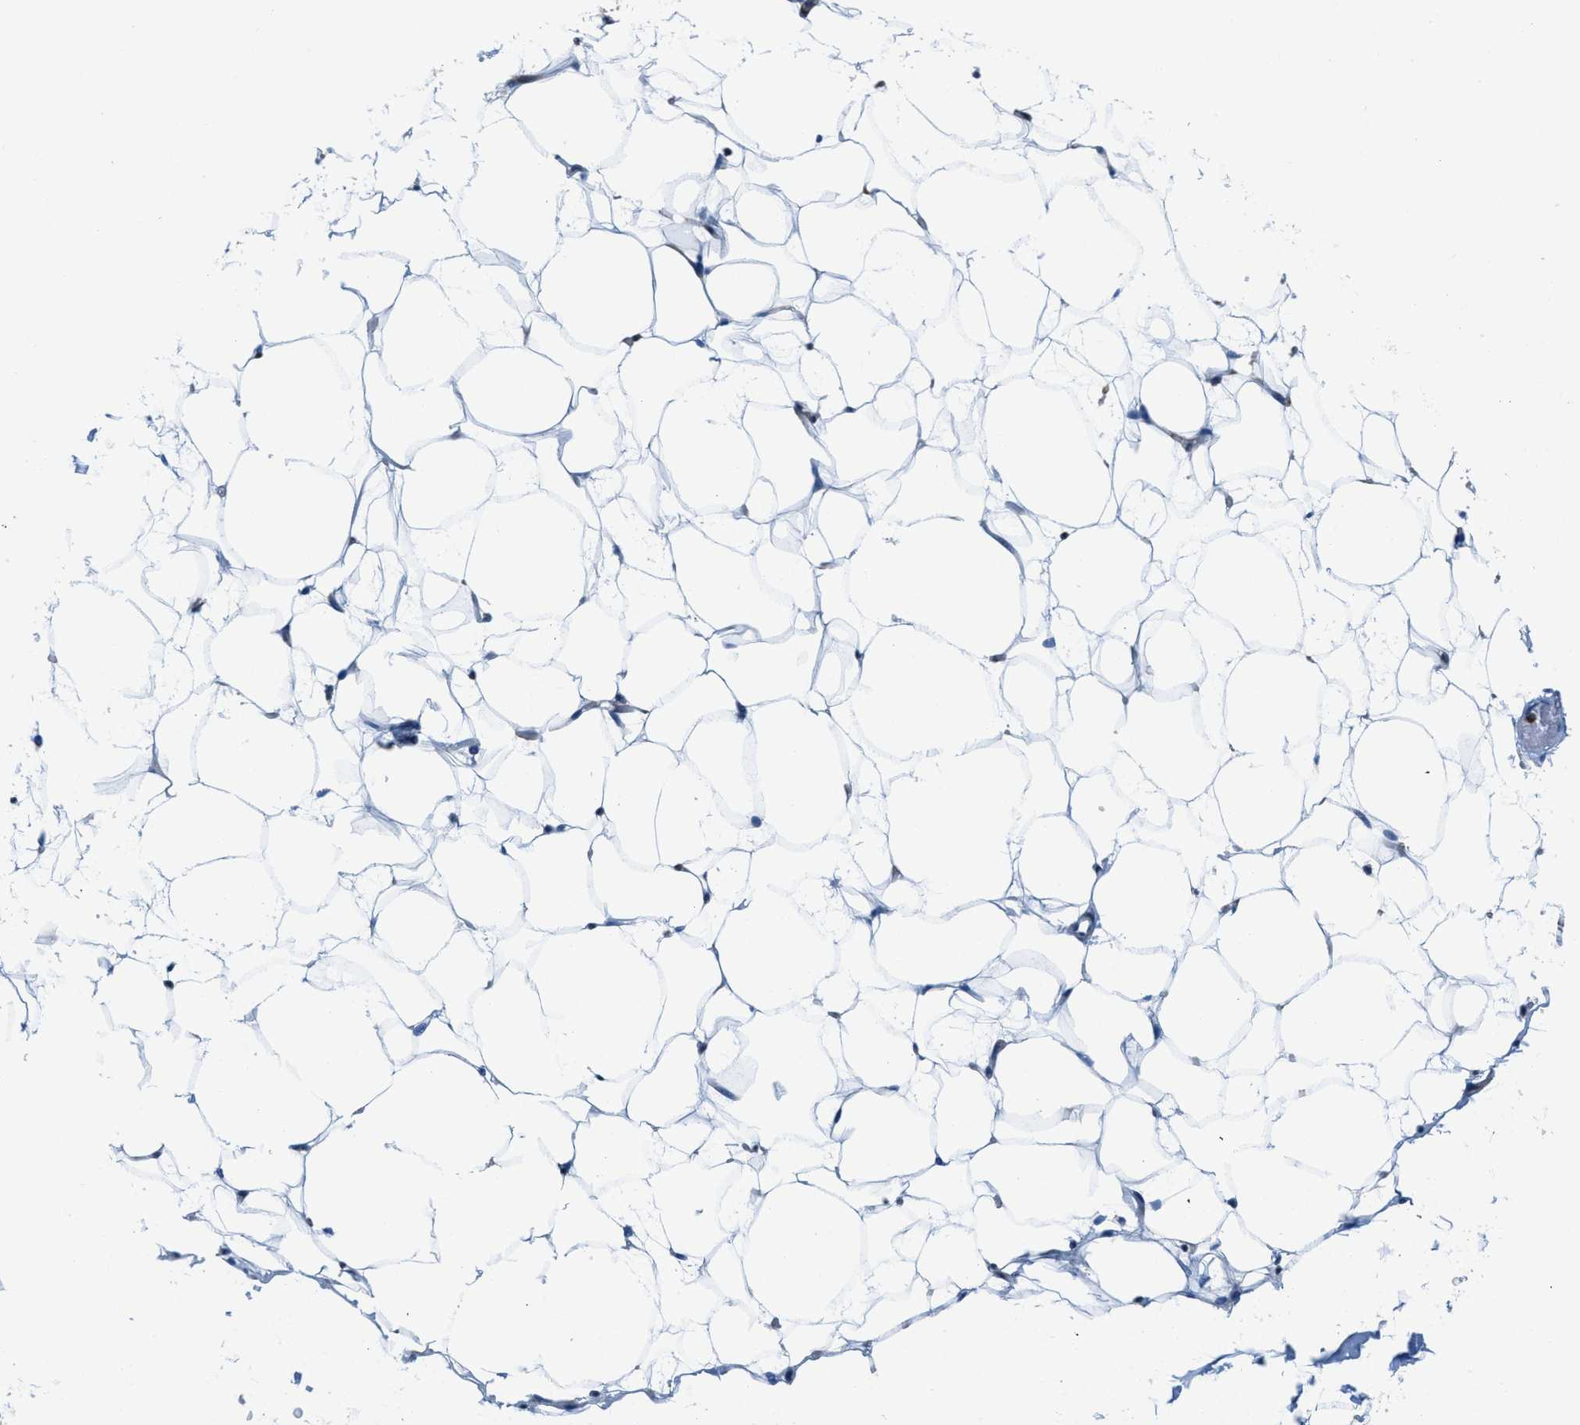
{"staining": {"intensity": "negative", "quantity": "none", "location": "none"}, "tissue": "adipose tissue", "cell_type": "Adipocytes", "image_type": "normal", "snomed": [{"axis": "morphology", "description": "Normal tissue, NOS"}, {"axis": "topography", "description": "Breast"}, {"axis": "topography", "description": "Soft tissue"}], "caption": "Adipocytes show no significant protein staining in benign adipose tissue. Nuclei are stained in blue.", "gene": "MAPRE2", "patient": {"sex": "female", "age": 75}}